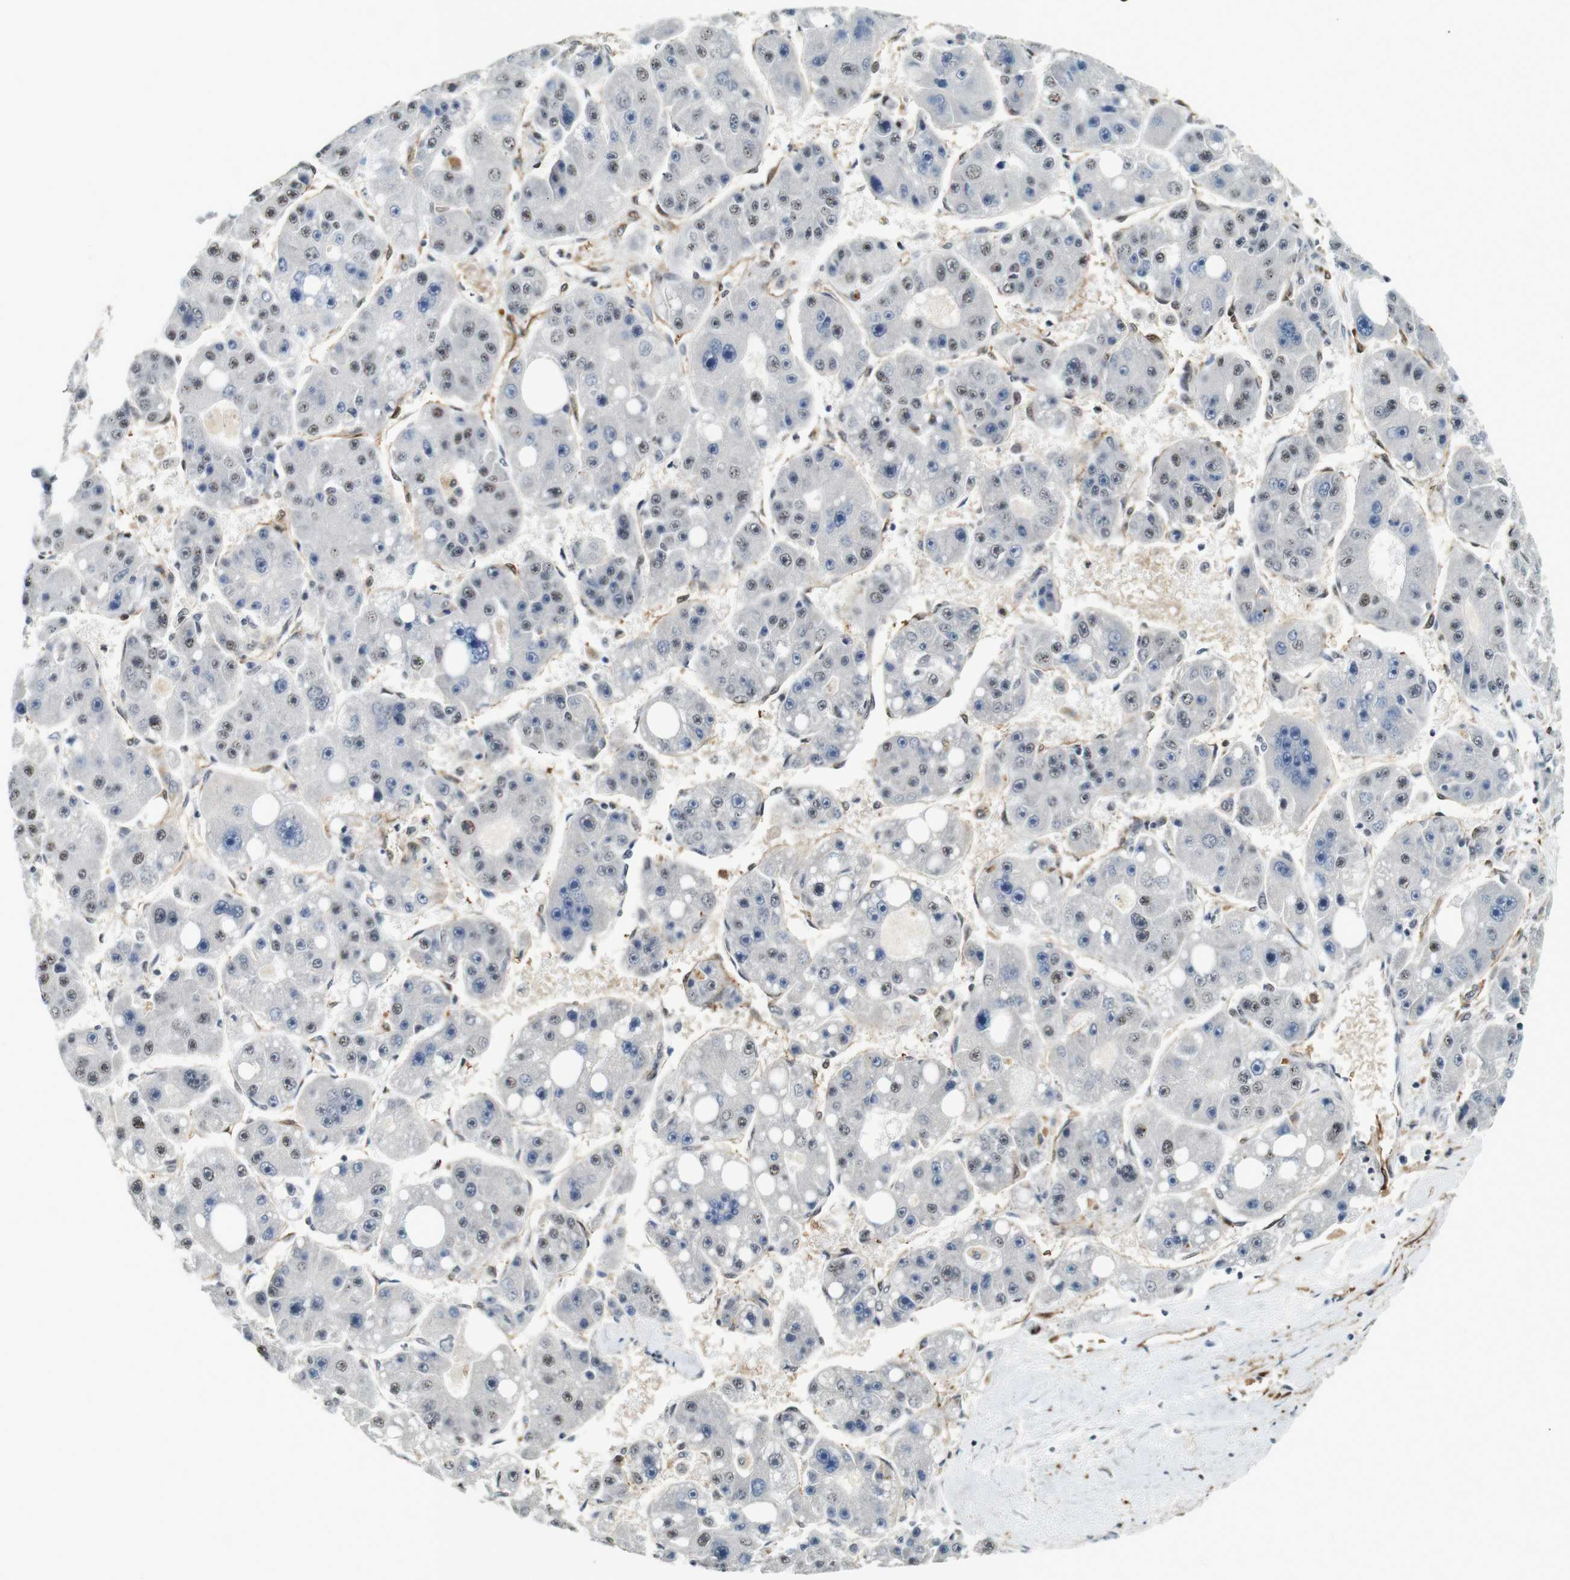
{"staining": {"intensity": "weak", "quantity": "25%-75%", "location": "nuclear"}, "tissue": "liver cancer", "cell_type": "Tumor cells", "image_type": "cancer", "snomed": [{"axis": "morphology", "description": "Carcinoma, Hepatocellular, NOS"}, {"axis": "topography", "description": "Liver"}], "caption": "Human liver cancer (hepatocellular carcinoma) stained with a brown dye reveals weak nuclear positive staining in approximately 25%-75% of tumor cells.", "gene": "LXN", "patient": {"sex": "female", "age": 61}}